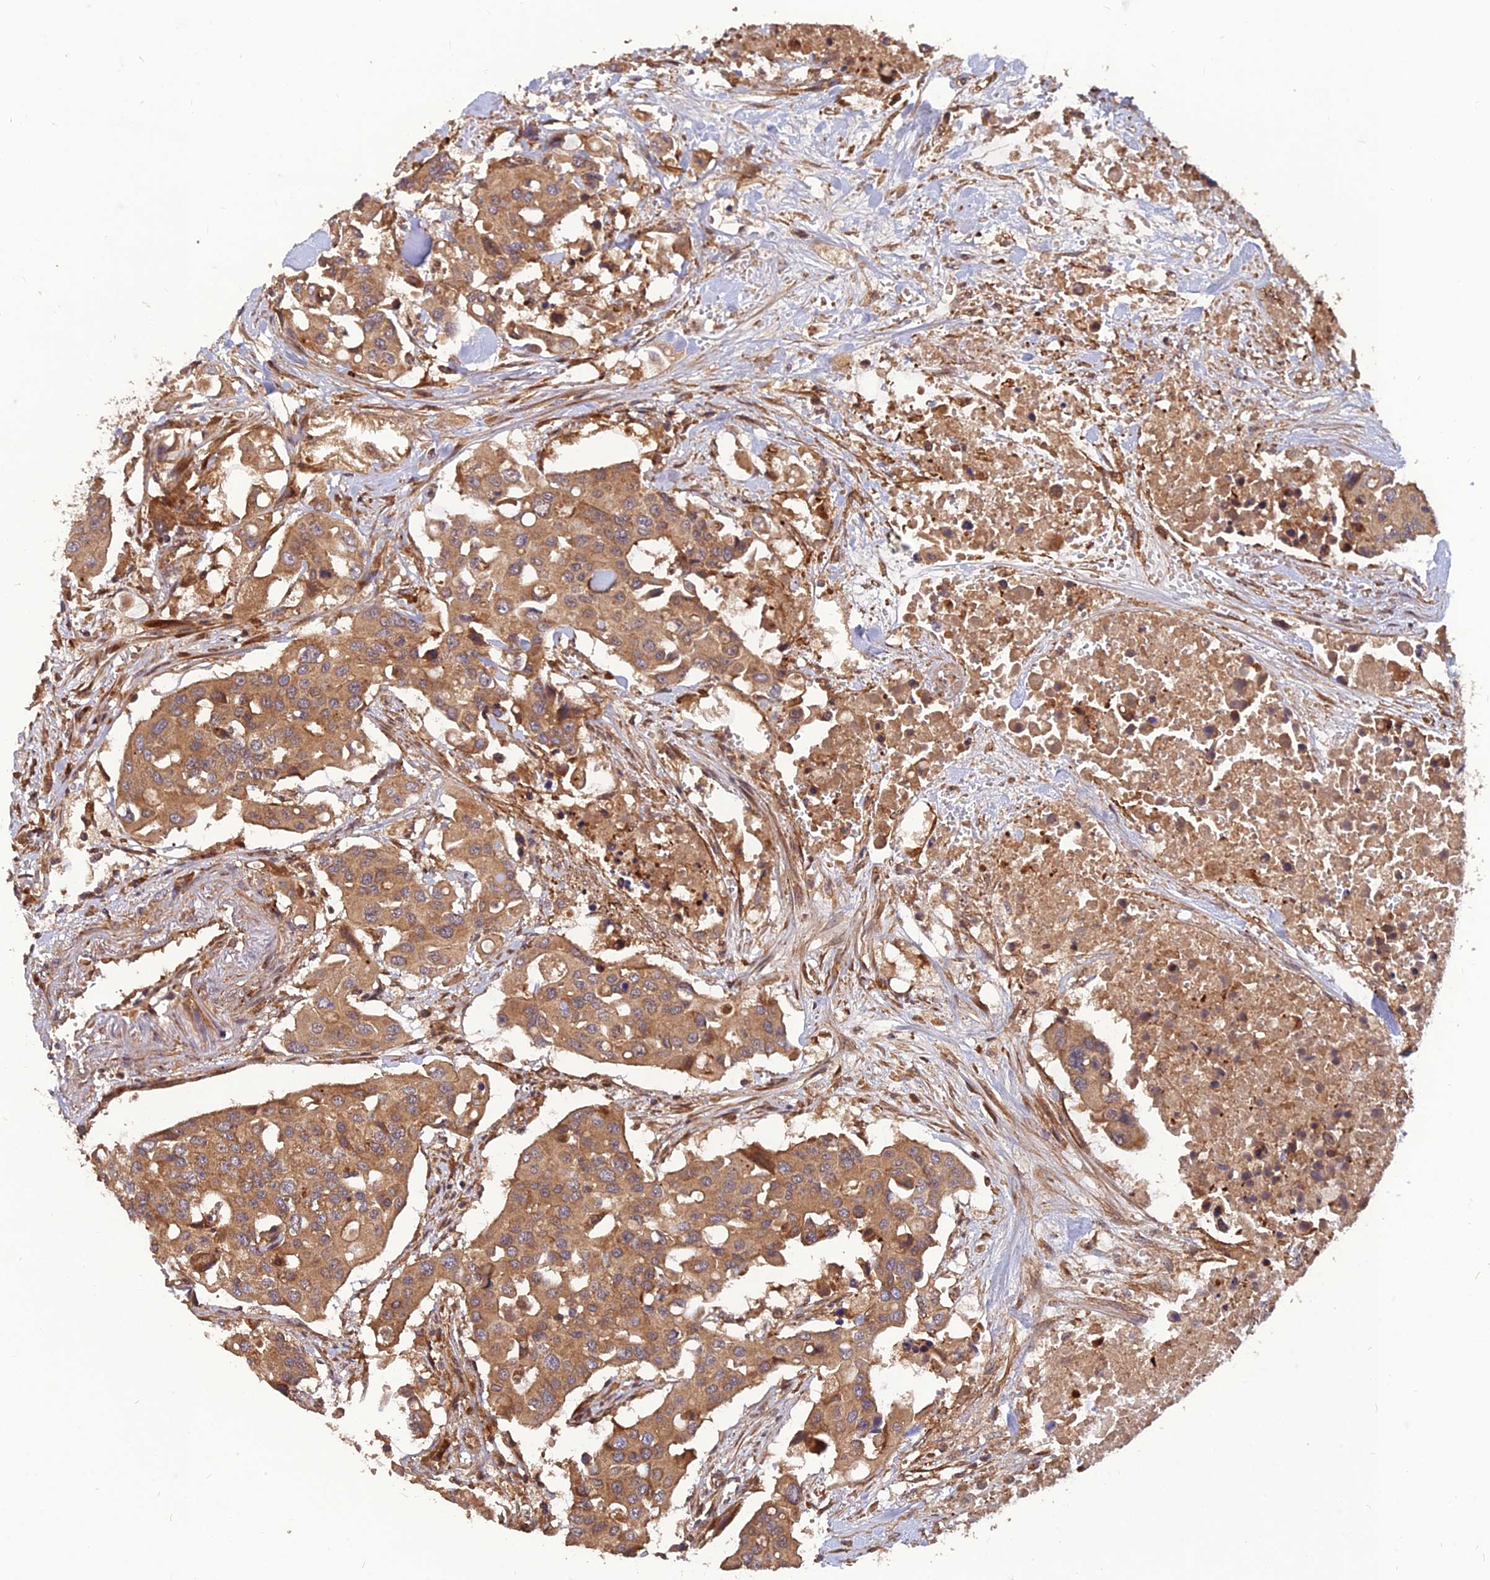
{"staining": {"intensity": "moderate", "quantity": ">75%", "location": "cytoplasmic/membranous"}, "tissue": "colorectal cancer", "cell_type": "Tumor cells", "image_type": "cancer", "snomed": [{"axis": "morphology", "description": "Adenocarcinoma, NOS"}, {"axis": "topography", "description": "Colon"}], "caption": "Brown immunohistochemical staining in human colorectal cancer exhibits moderate cytoplasmic/membranous positivity in about >75% of tumor cells.", "gene": "RELCH", "patient": {"sex": "male", "age": 77}}